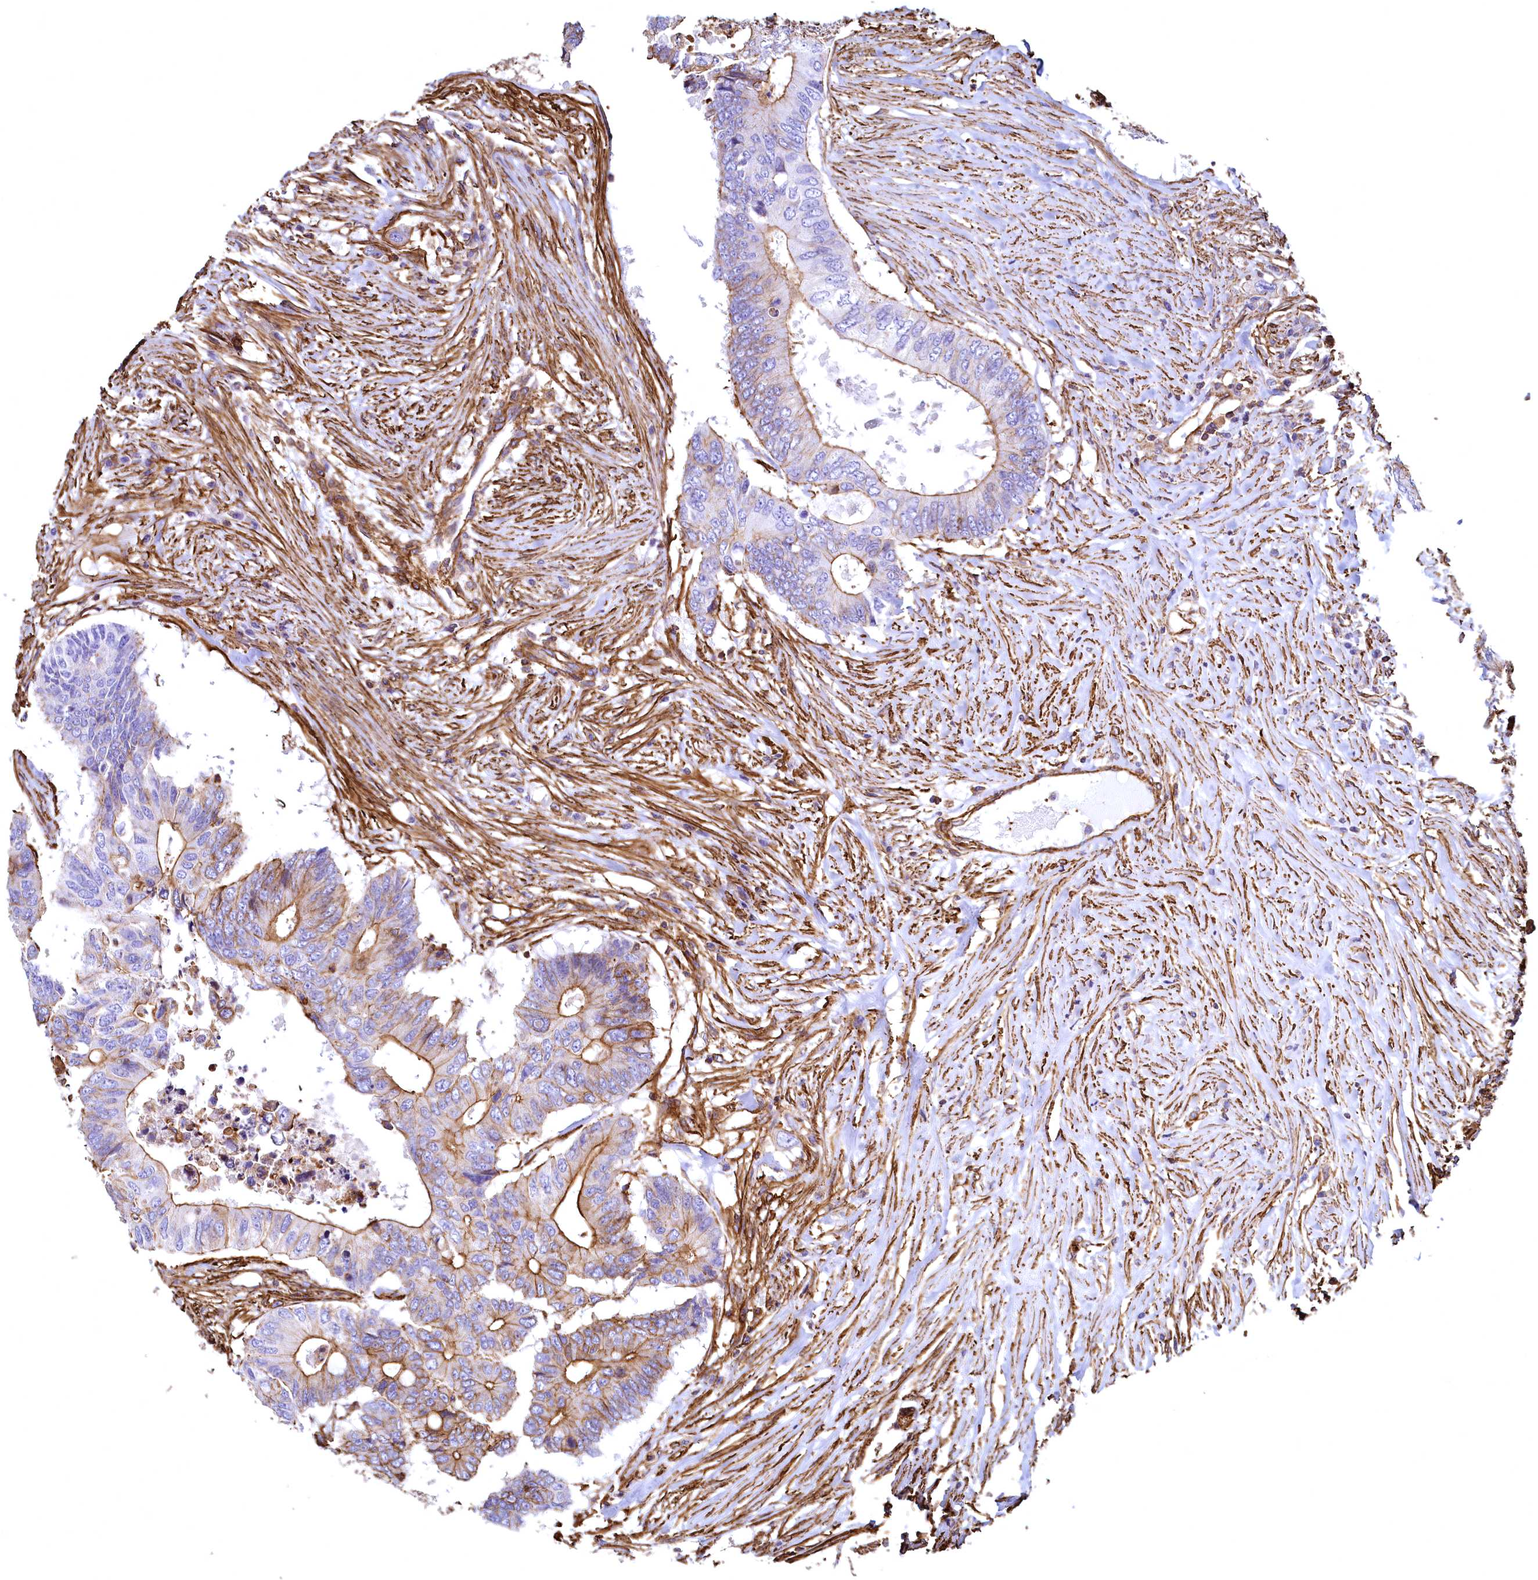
{"staining": {"intensity": "moderate", "quantity": "25%-75%", "location": "cytoplasmic/membranous"}, "tissue": "colorectal cancer", "cell_type": "Tumor cells", "image_type": "cancer", "snomed": [{"axis": "morphology", "description": "Adenocarcinoma, NOS"}, {"axis": "topography", "description": "Colon"}], "caption": "Moderate cytoplasmic/membranous expression for a protein is present in approximately 25%-75% of tumor cells of colorectal cancer (adenocarcinoma) using immunohistochemistry.", "gene": "THBS1", "patient": {"sex": "male", "age": 71}}